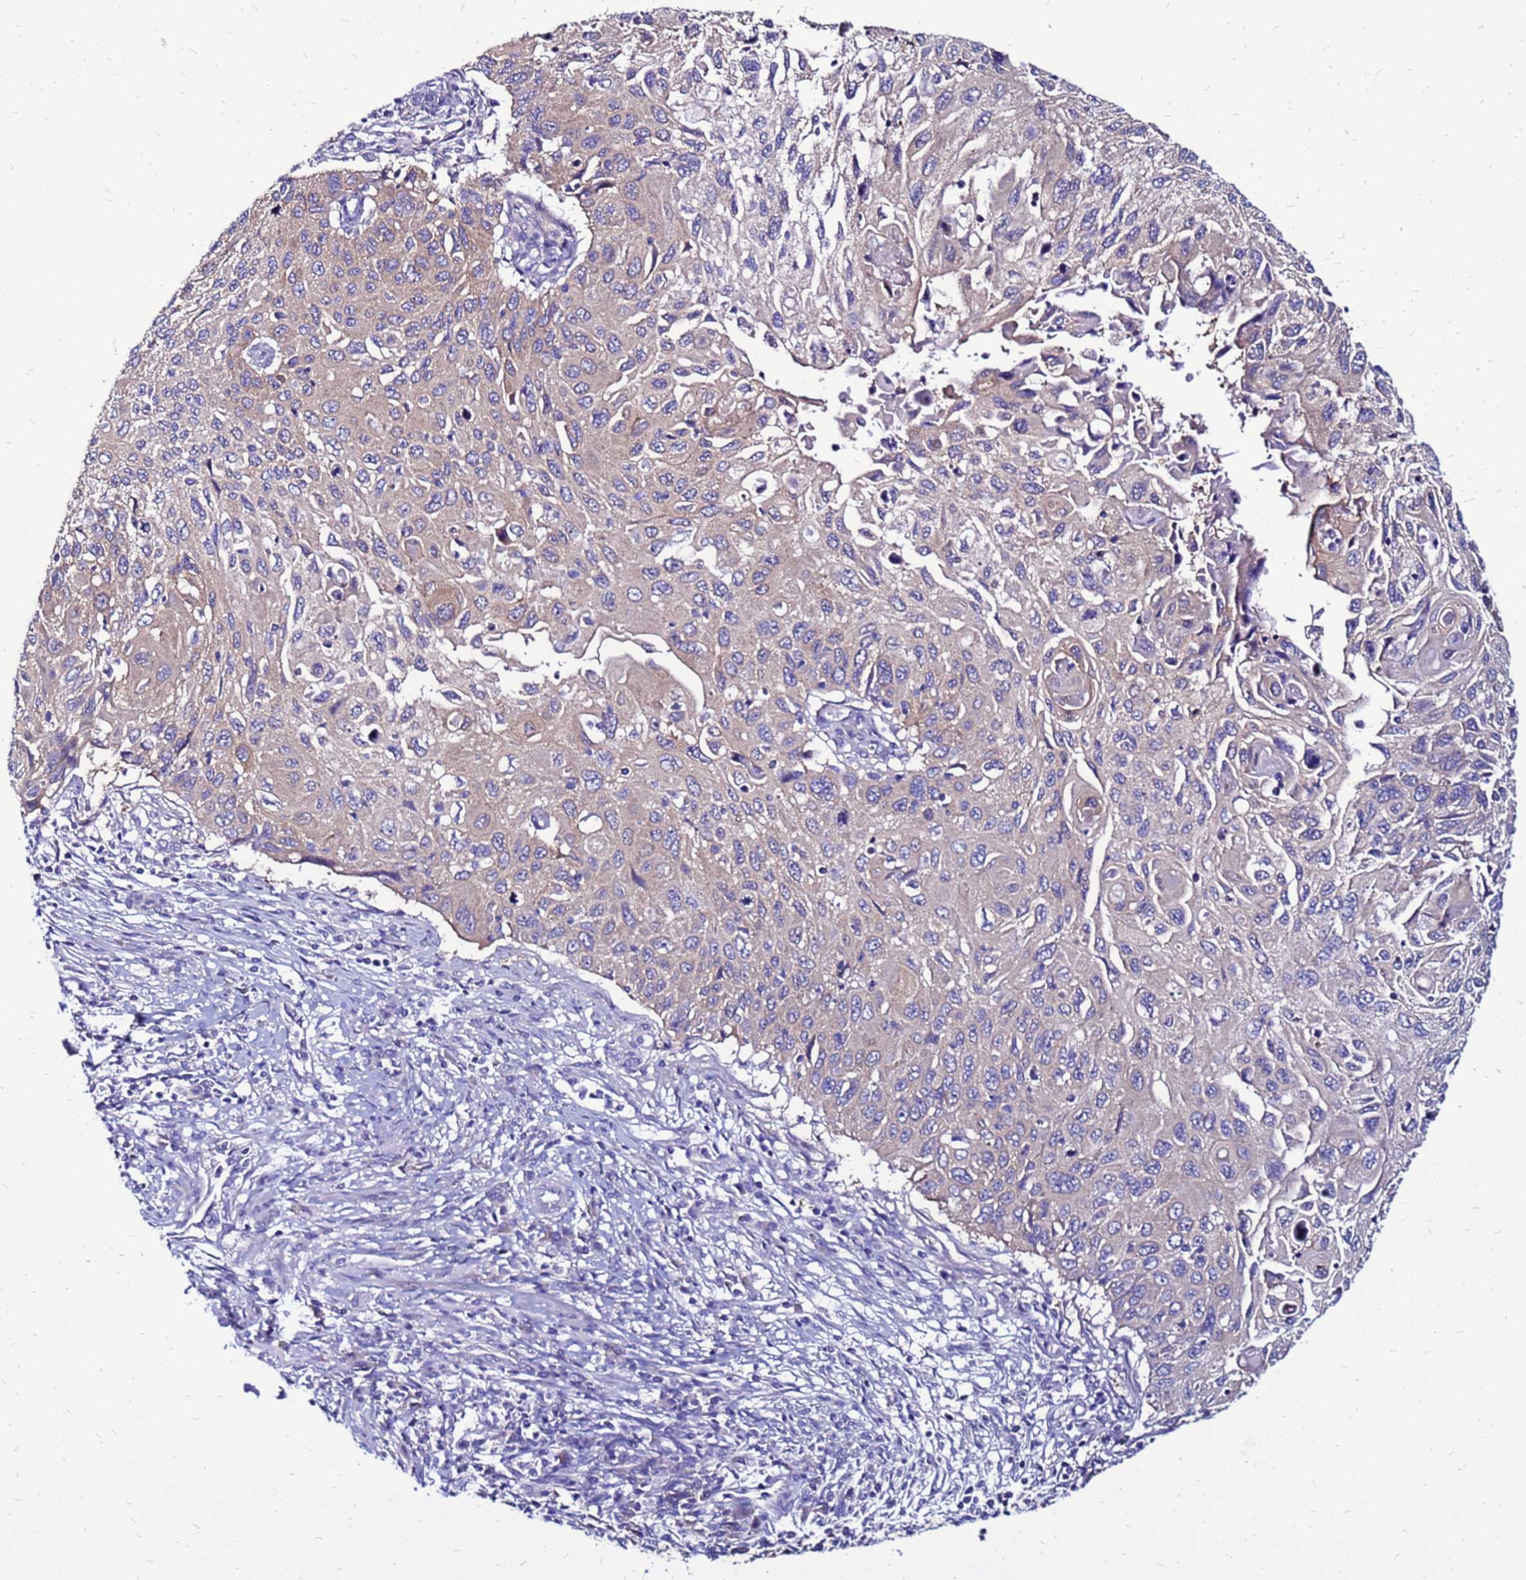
{"staining": {"intensity": "negative", "quantity": "none", "location": "none"}, "tissue": "cervical cancer", "cell_type": "Tumor cells", "image_type": "cancer", "snomed": [{"axis": "morphology", "description": "Squamous cell carcinoma, NOS"}, {"axis": "topography", "description": "Cervix"}], "caption": "Tumor cells are negative for brown protein staining in cervical cancer.", "gene": "ARHGEF5", "patient": {"sex": "female", "age": 70}}